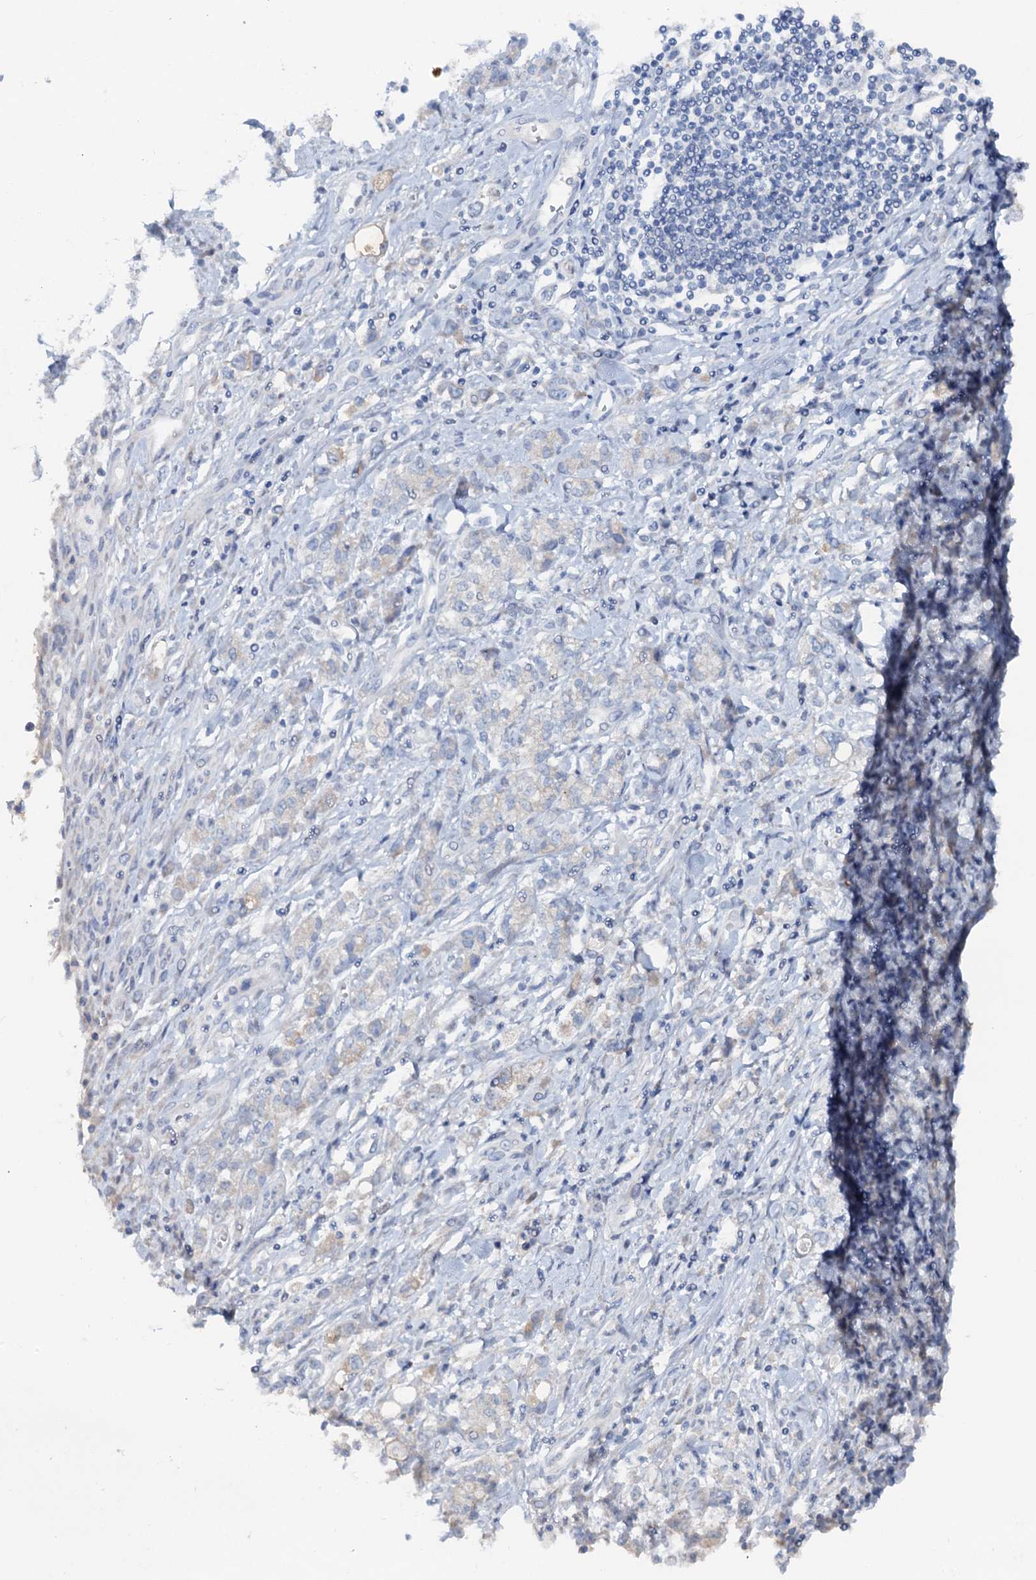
{"staining": {"intensity": "negative", "quantity": "none", "location": "none"}, "tissue": "stomach cancer", "cell_type": "Tumor cells", "image_type": "cancer", "snomed": [{"axis": "morphology", "description": "Adenocarcinoma, NOS"}, {"axis": "topography", "description": "Stomach"}], "caption": "Tumor cells are negative for brown protein staining in stomach adenocarcinoma.", "gene": "PLLP", "patient": {"sex": "female", "age": 76}}